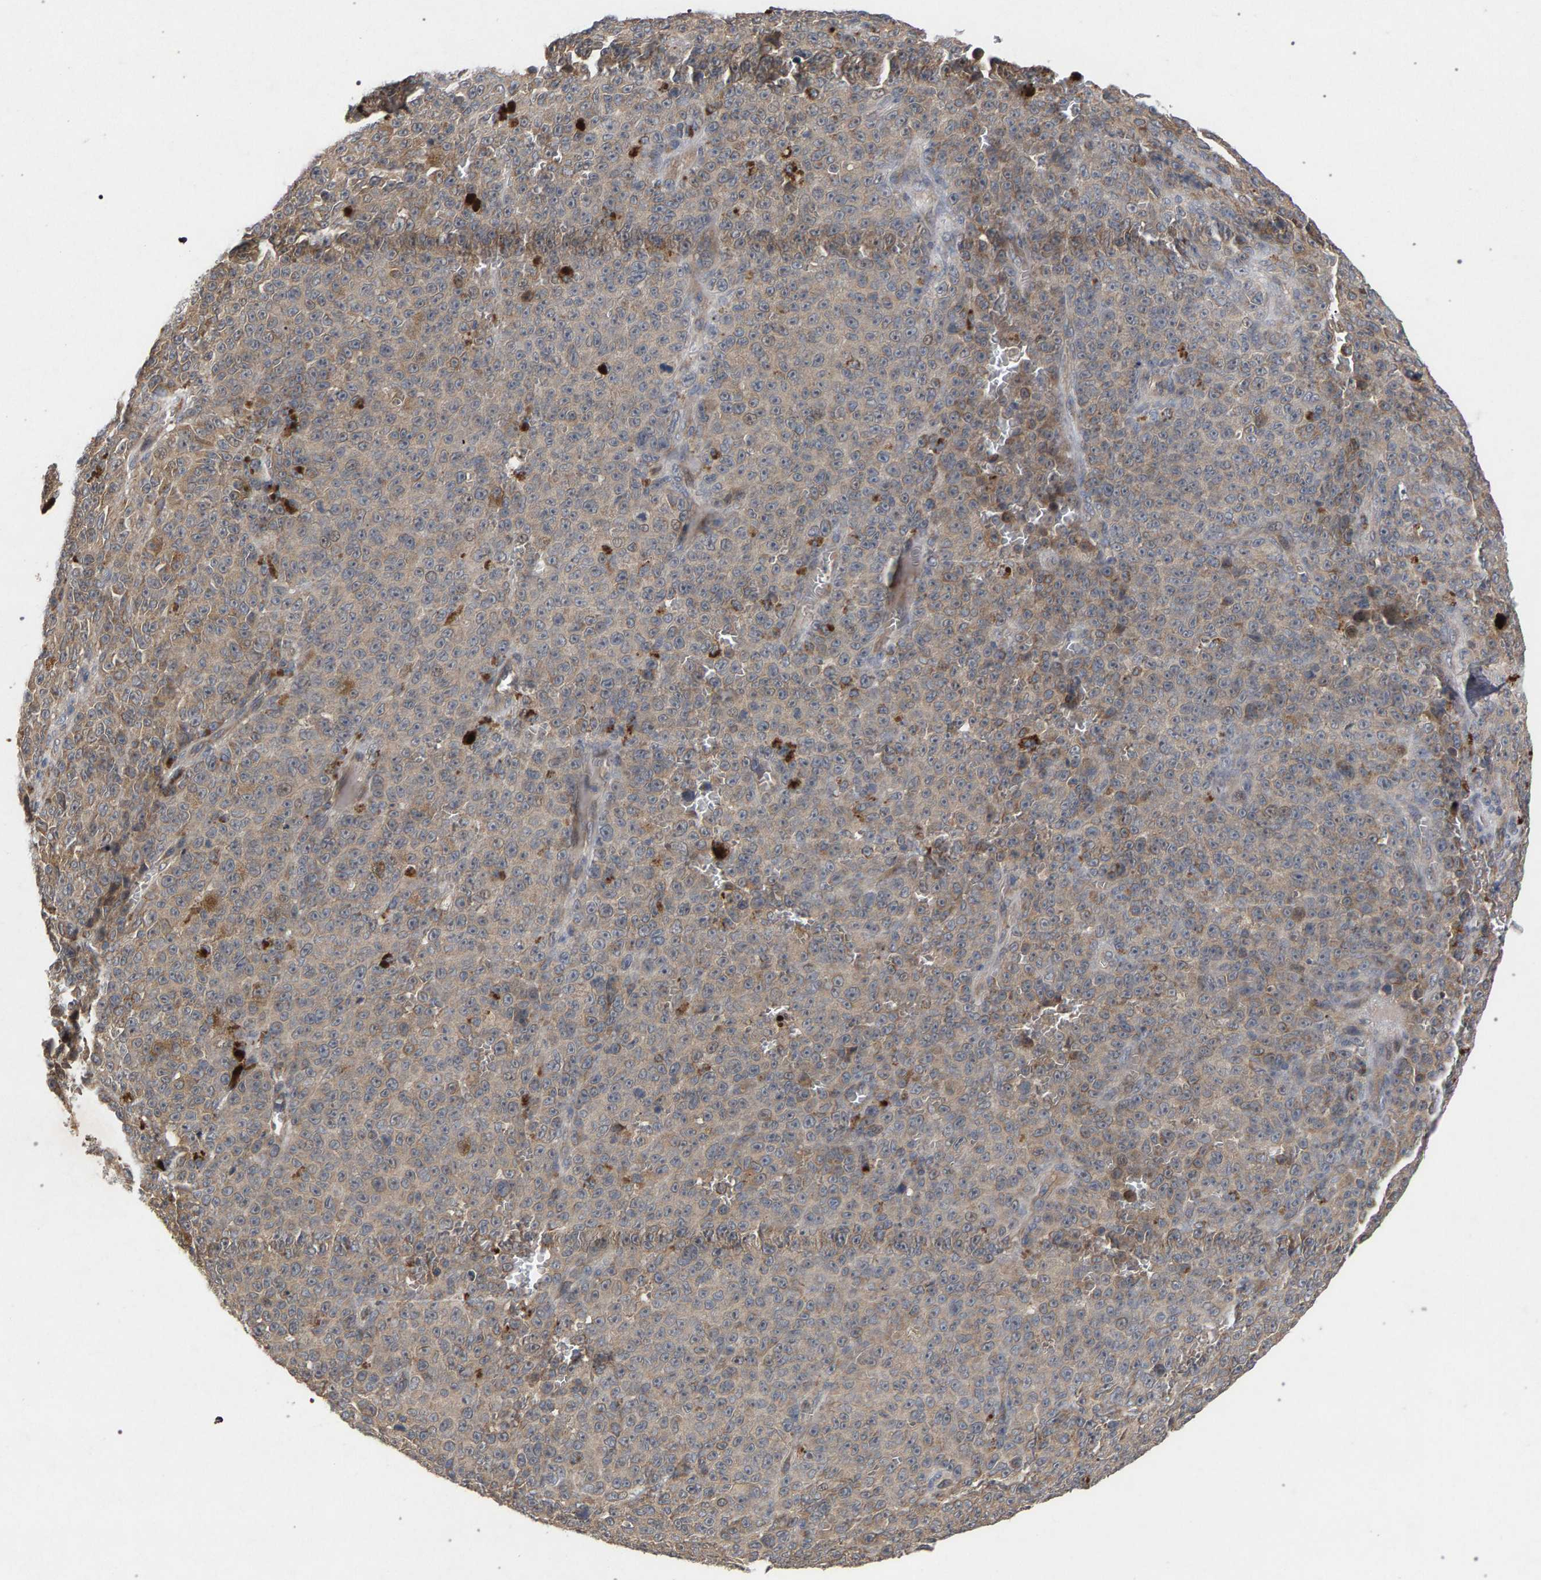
{"staining": {"intensity": "weak", "quantity": ">75%", "location": "cytoplasmic/membranous"}, "tissue": "melanoma", "cell_type": "Tumor cells", "image_type": "cancer", "snomed": [{"axis": "morphology", "description": "Malignant melanoma, NOS"}, {"axis": "topography", "description": "Skin"}], "caption": "Immunohistochemical staining of human melanoma shows low levels of weak cytoplasmic/membranous protein staining in approximately >75% of tumor cells.", "gene": "SLC4A4", "patient": {"sex": "female", "age": 82}}